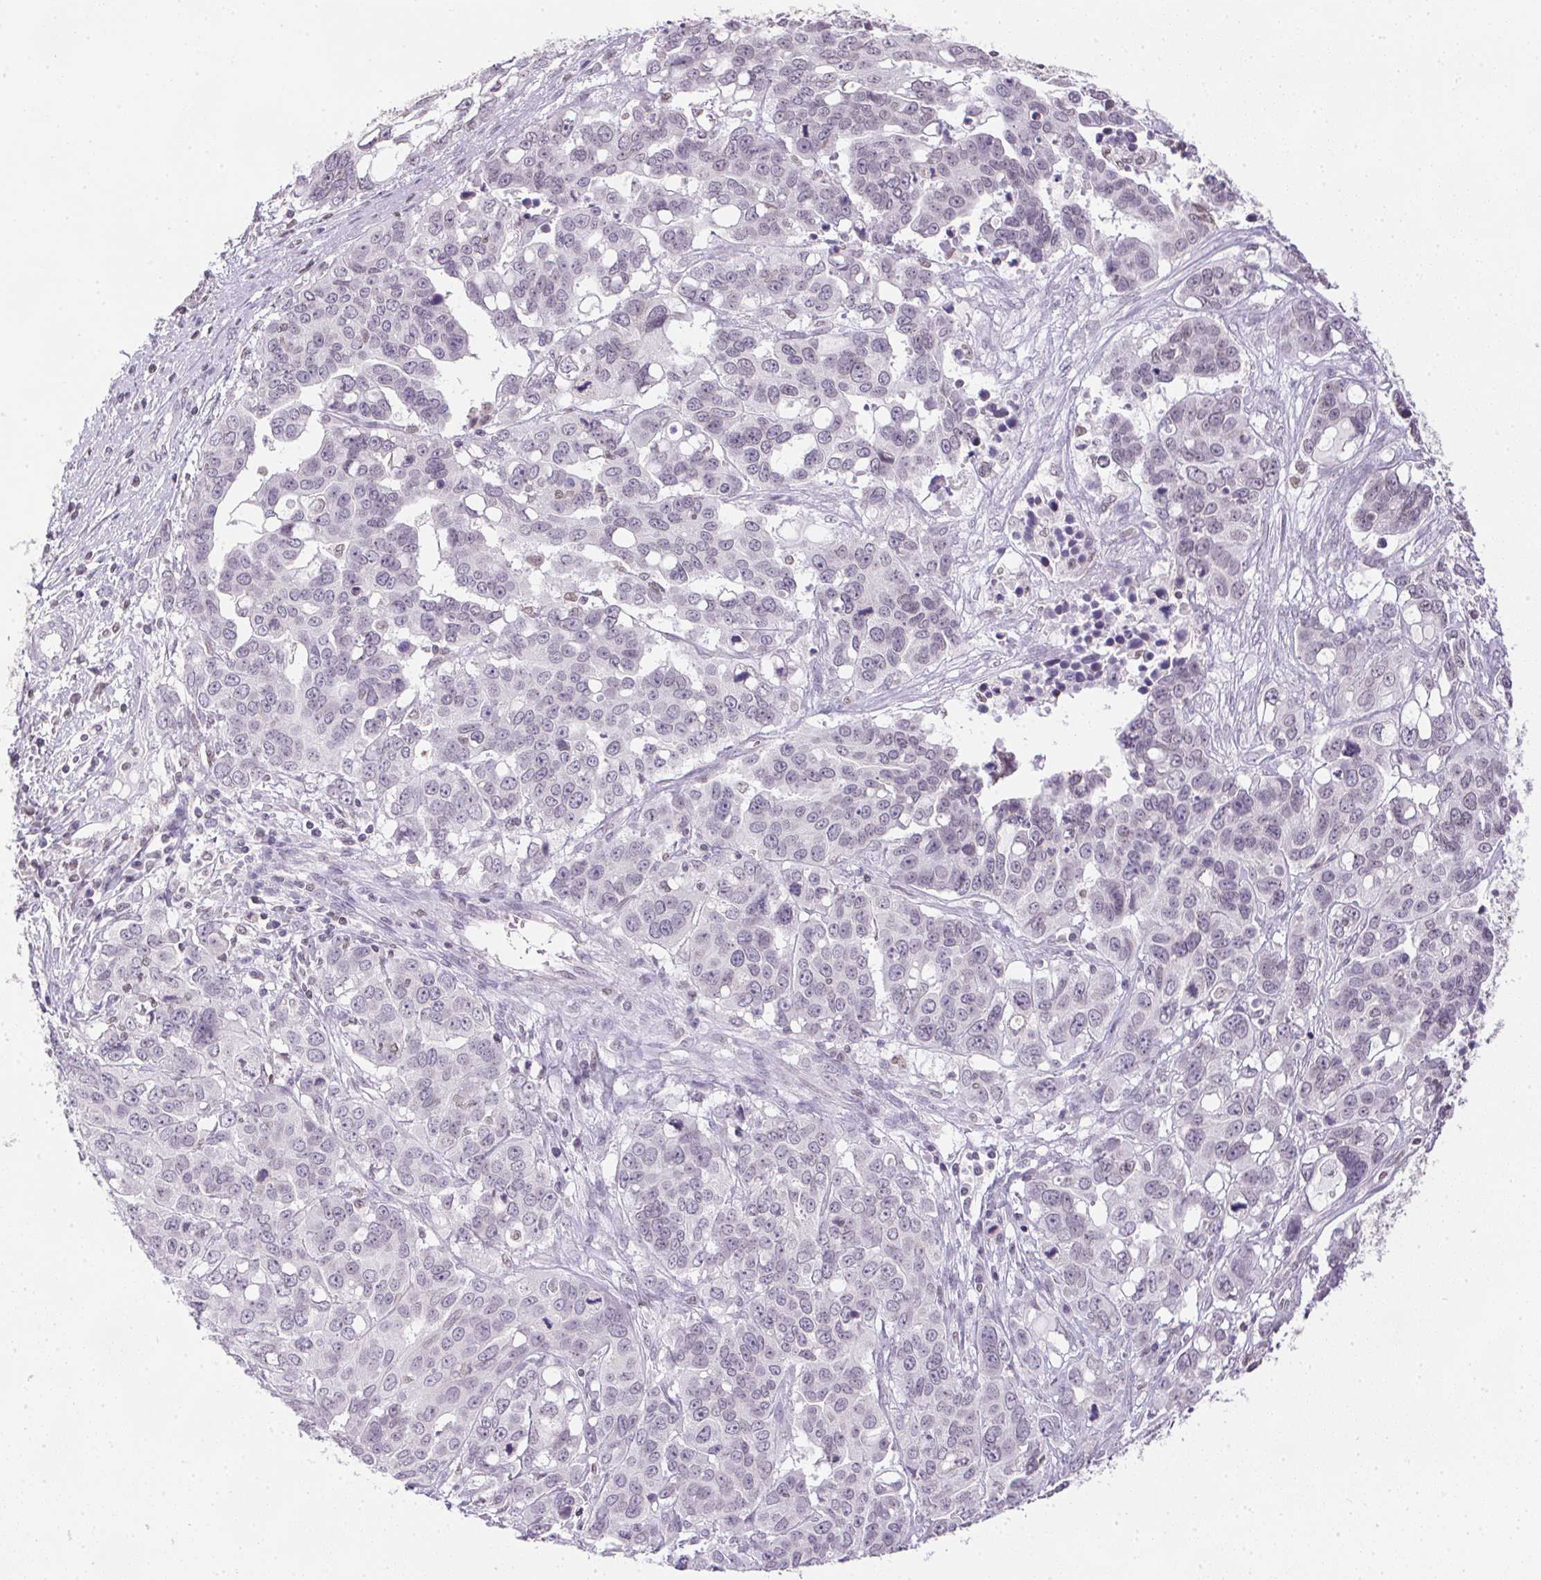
{"staining": {"intensity": "negative", "quantity": "none", "location": "none"}, "tissue": "ovarian cancer", "cell_type": "Tumor cells", "image_type": "cancer", "snomed": [{"axis": "morphology", "description": "Carcinoma, endometroid"}, {"axis": "topography", "description": "Ovary"}], "caption": "Immunohistochemistry (IHC) micrograph of human ovarian cancer (endometroid carcinoma) stained for a protein (brown), which demonstrates no staining in tumor cells.", "gene": "PRL", "patient": {"sex": "female", "age": 78}}